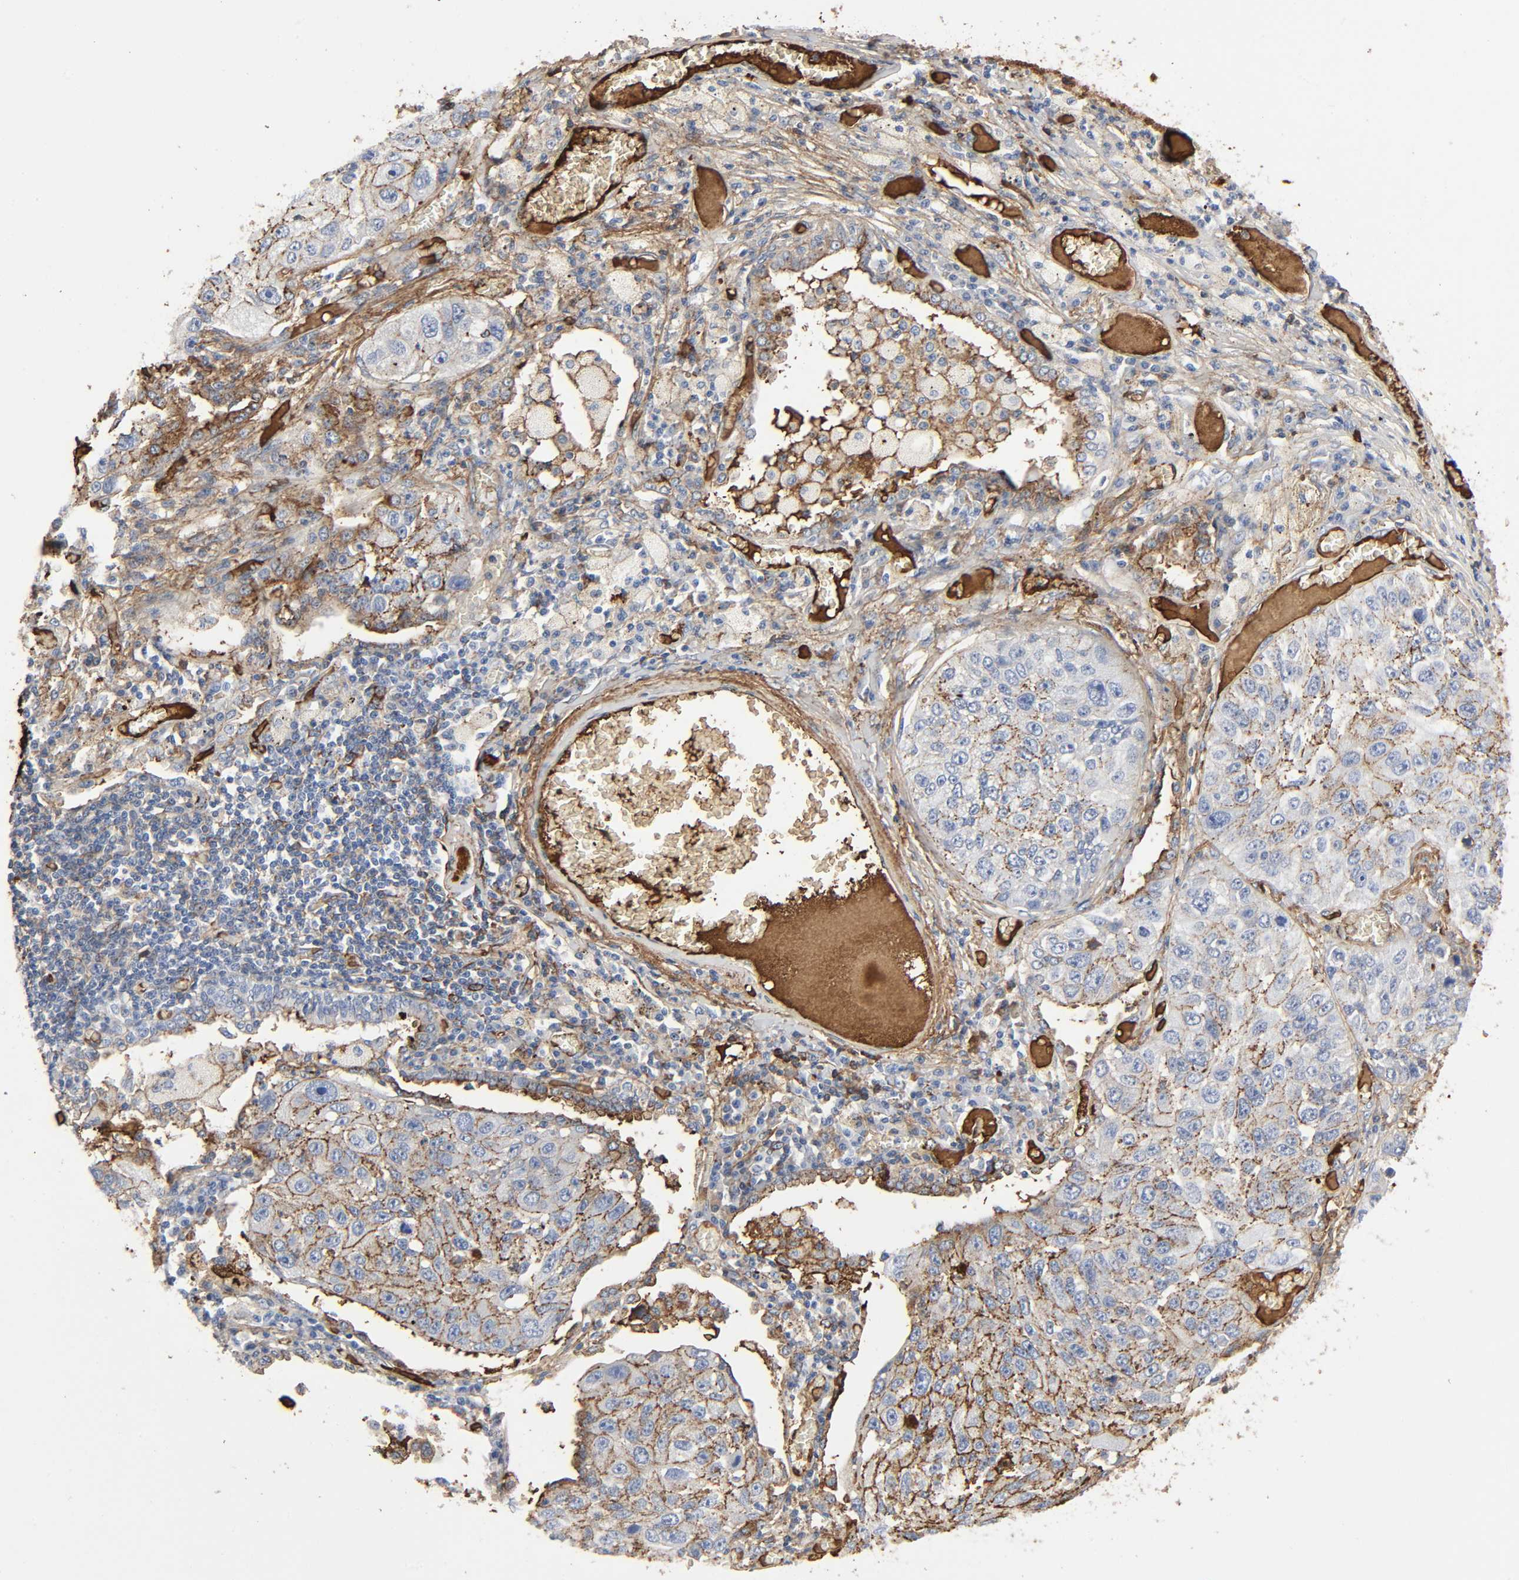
{"staining": {"intensity": "moderate", "quantity": ">75%", "location": "cytoplasmic/membranous"}, "tissue": "lung cancer", "cell_type": "Tumor cells", "image_type": "cancer", "snomed": [{"axis": "morphology", "description": "Squamous cell carcinoma, NOS"}, {"axis": "topography", "description": "Lung"}], "caption": "Moderate cytoplasmic/membranous protein expression is seen in approximately >75% of tumor cells in lung squamous cell carcinoma.", "gene": "C3", "patient": {"sex": "male", "age": 71}}